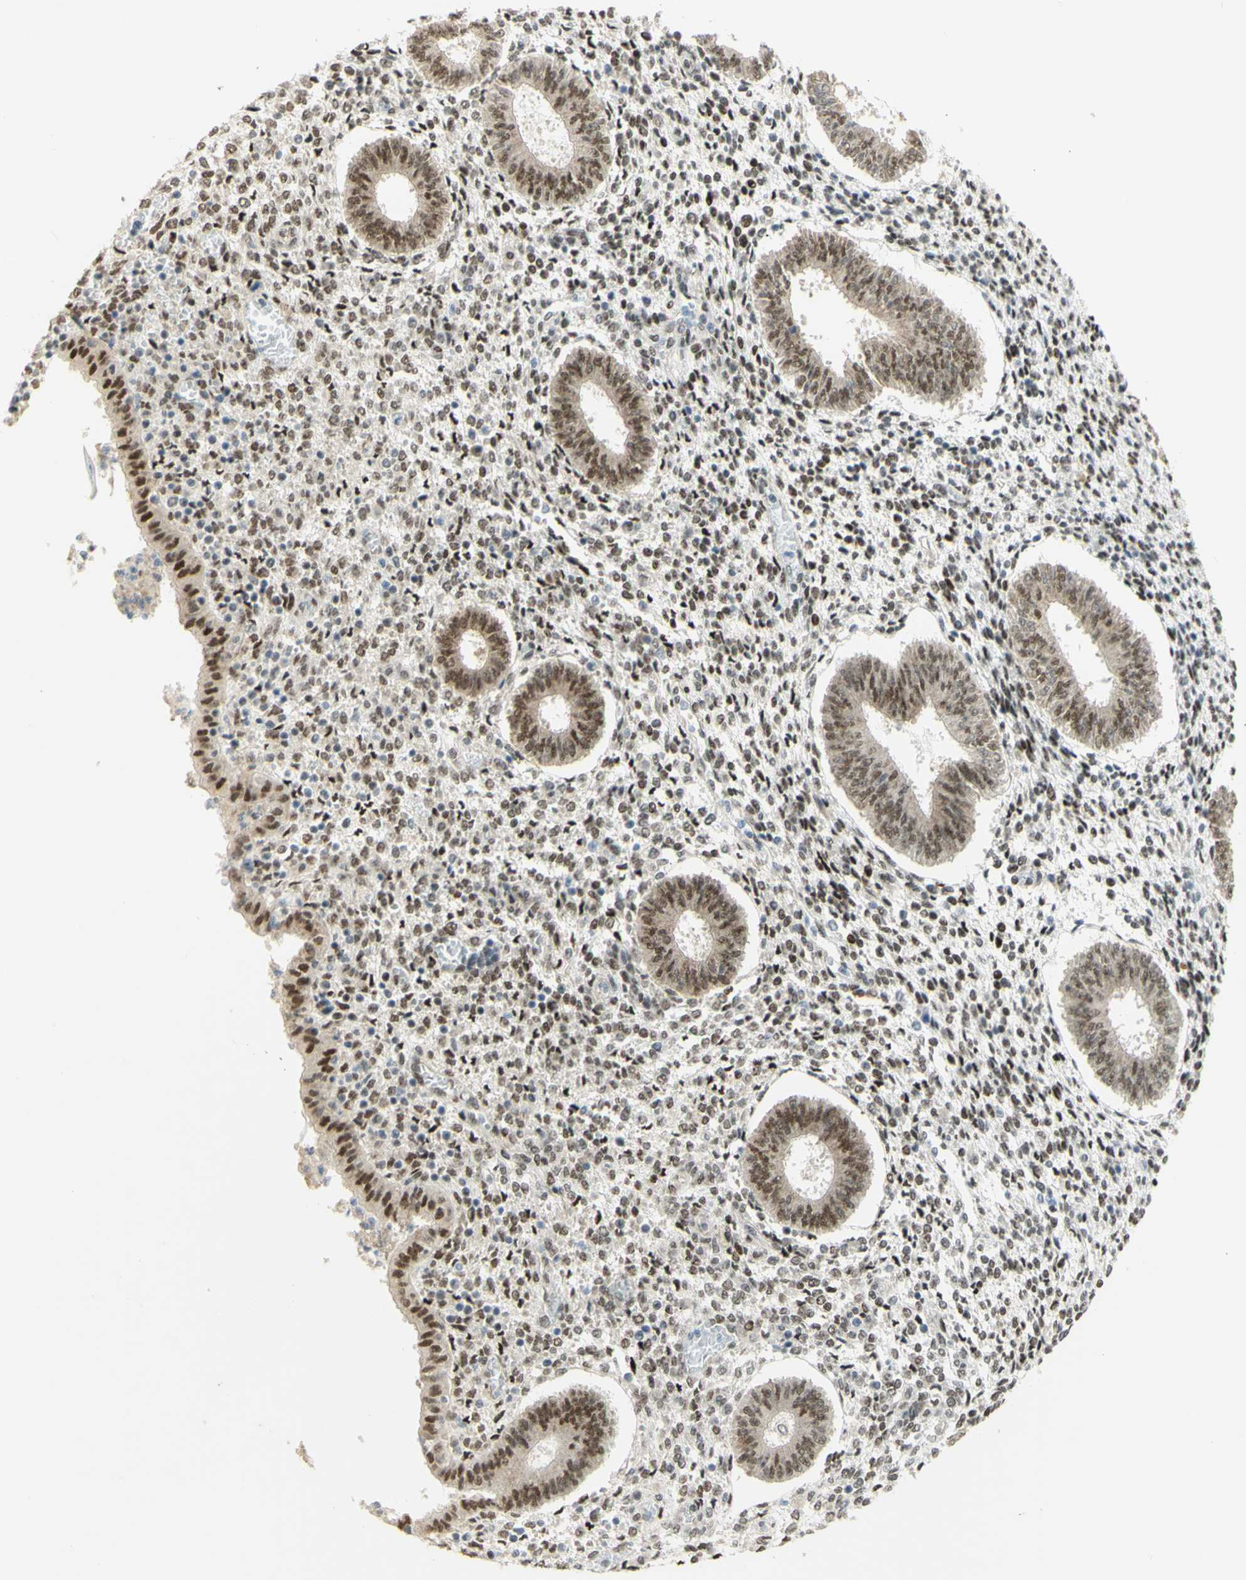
{"staining": {"intensity": "weak", "quantity": "25%-75%", "location": "nuclear"}, "tissue": "endometrium", "cell_type": "Cells in endometrial stroma", "image_type": "normal", "snomed": [{"axis": "morphology", "description": "Normal tissue, NOS"}, {"axis": "topography", "description": "Endometrium"}], "caption": "Immunohistochemical staining of benign human endometrium reveals weak nuclear protein staining in about 25%-75% of cells in endometrial stroma. The staining is performed using DAB (3,3'-diaminobenzidine) brown chromogen to label protein expression. The nuclei are counter-stained blue using hematoxylin.", "gene": "DDX1", "patient": {"sex": "female", "age": 35}}